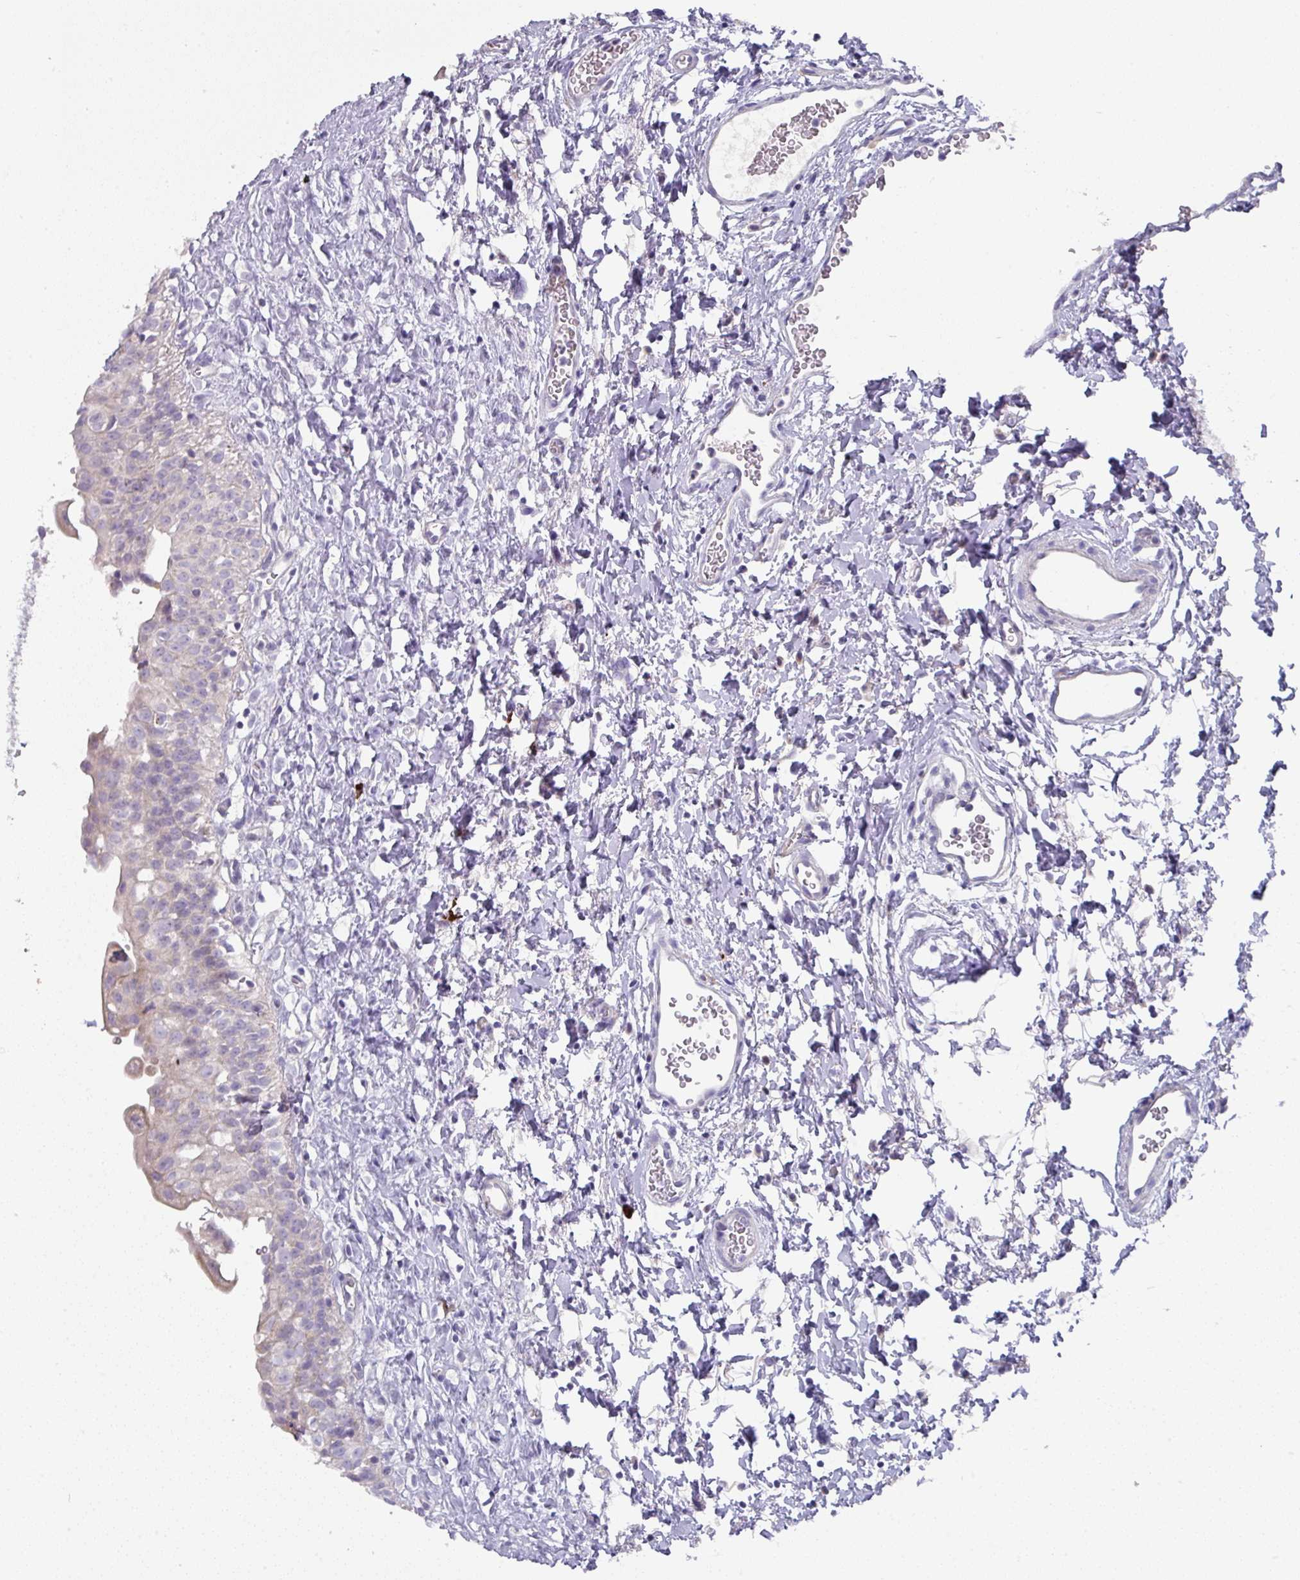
{"staining": {"intensity": "negative", "quantity": "none", "location": "none"}, "tissue": "urinary bladder", "cell_type": "Urothelial cells", "image_type": "normal", "snomed": [{"axis": "morphology", "description": "Normal tissue, NOS"}, {"axis": "topography", "description": "Urinary bladder"}], "caption": "Urothelial cells show no significant staining in normal urinary bladder. (Brightfield microscopy of DAB (3,3'-diaminobenzidine) immunohistochemistry (IHC) at high magnification).", "gene": "IL4R", "patient": {"sex": "male", "age": 51}}